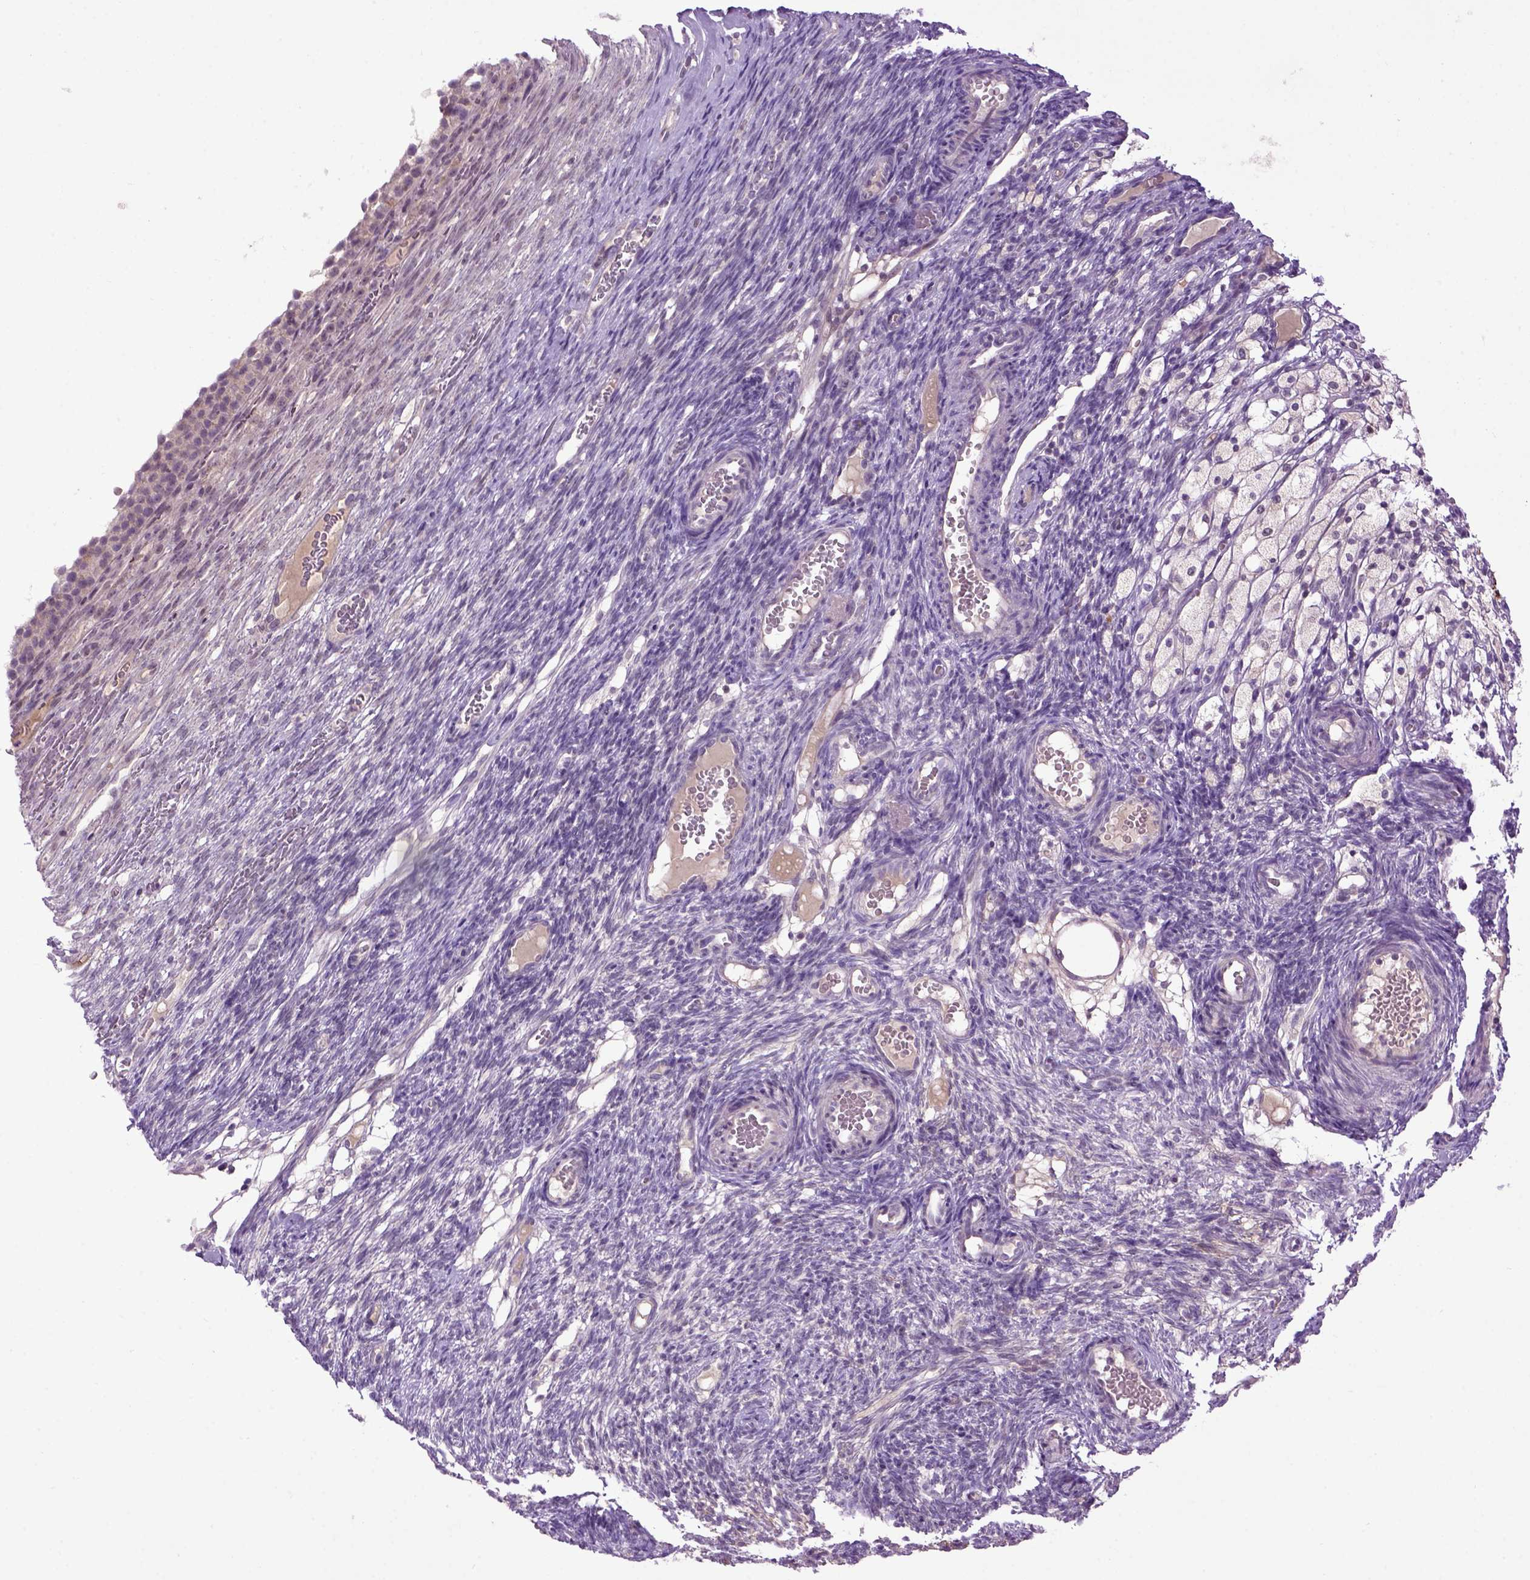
{"staining": {"intensity": "negative", "quantity": "none", "location": "none"}, "tissue": "ovary", "cell_type": "Follicle cells", "image_type": "normal", "snomed": [{"axis": "morphology", "description": "Normal tissue, NOS"}, {"axis": "topography", "description": "Ovary"}], "caption": "Follicle cells are negative for brown protein staining in unremarkable ovary. (Brightfield microscopy of DAB (3,3'-diaminobenzidine) immunohistochemistry (IHC) at high magnification).", "gene": "EMILIN3", "patient": {"sex": "female", "age": 34}}